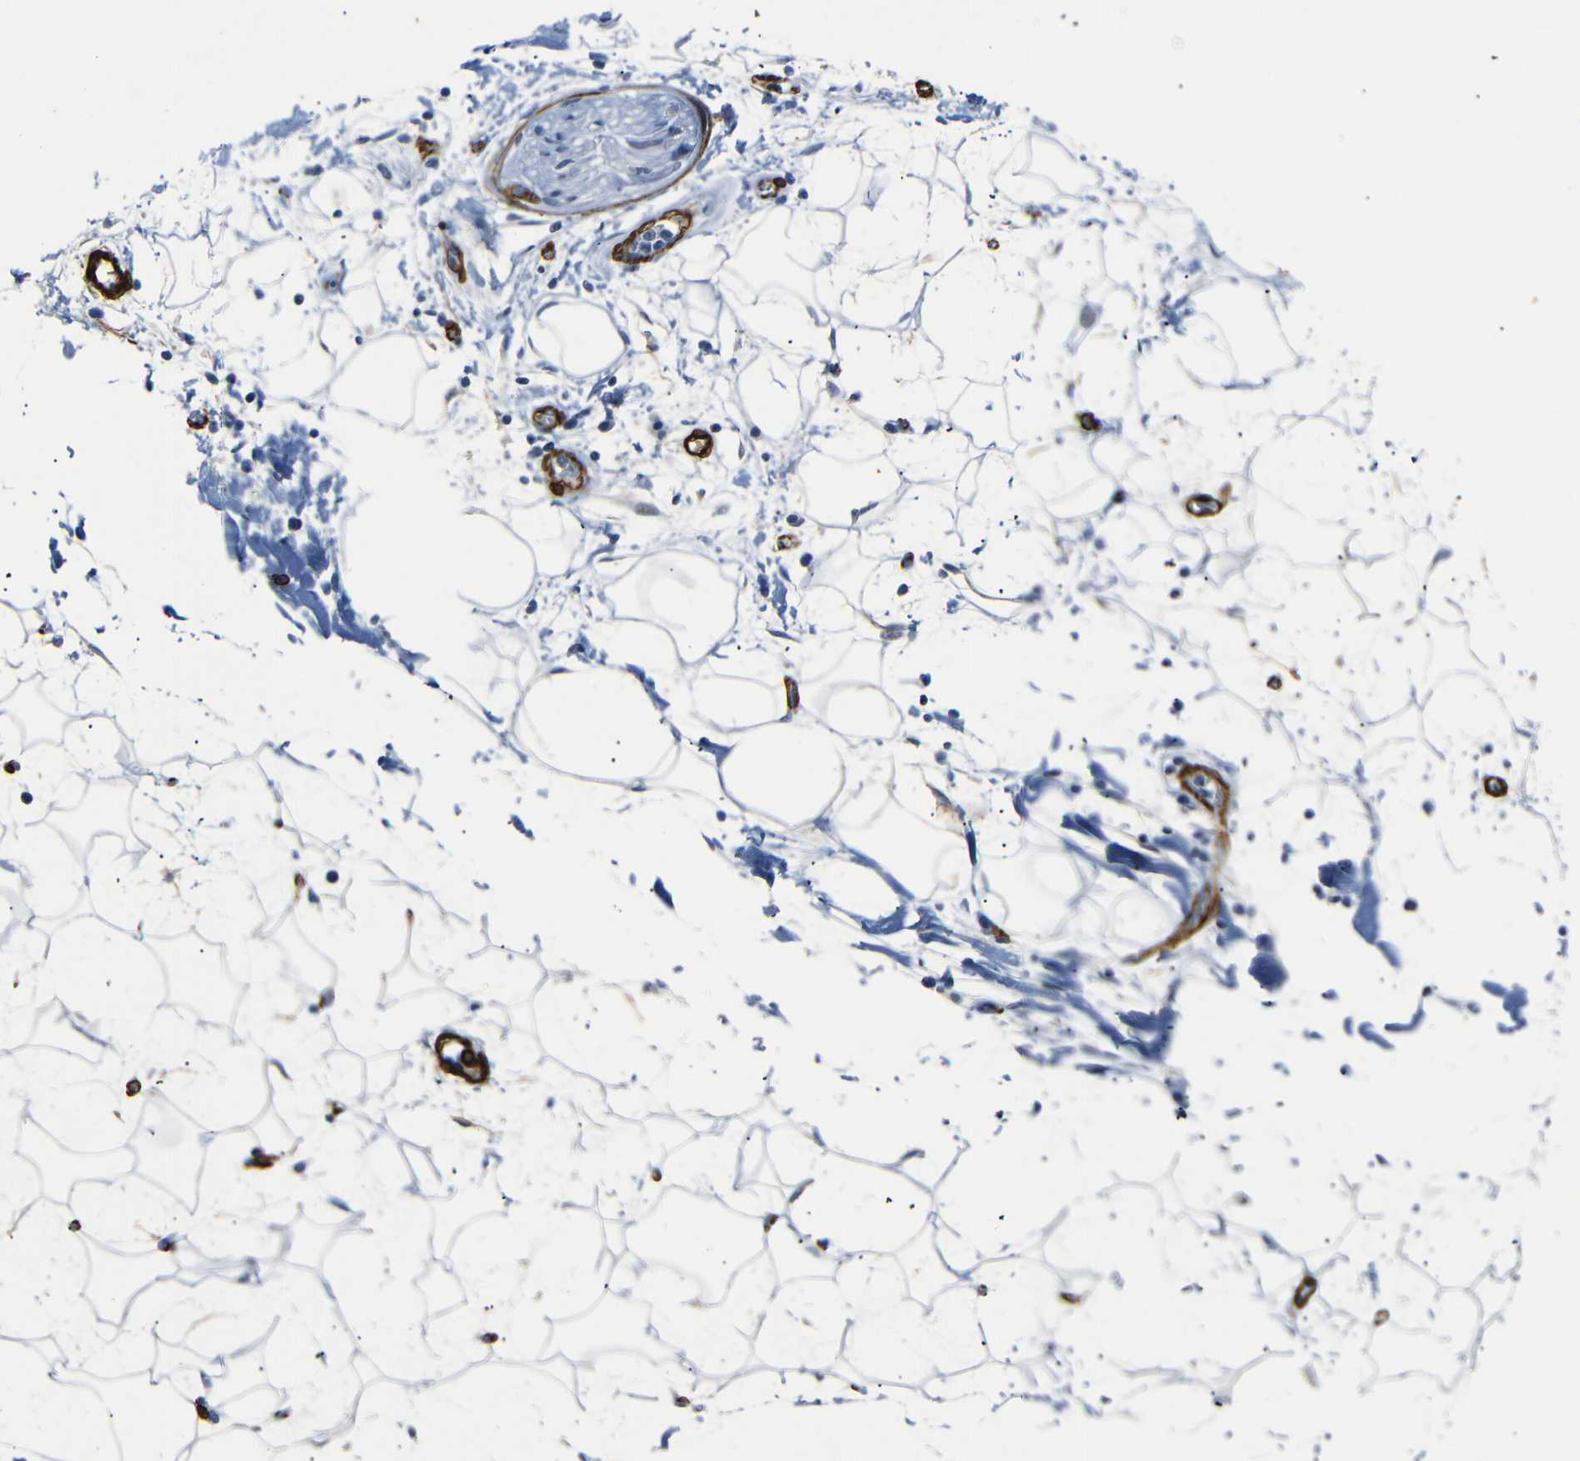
{"staining": {"intensity": "negative", "quantity": "none", "location": "none"}, "tissue": "adipose tissue", "cell_type": "Adipocytes", "image_type": "normal", "snomed": [{"axis": "morphology", "description": "Normal tissue, NOS"}, {"axis": "topography", "description": "Soft tissue"}], "caption": "IHC histopathology image of unremarkable adipose tissue: human adipose tissue stained with DAB shows no significant protein staining in adipocytes.", "gene": "ACTA2", "patient": {"sex": "male", "age": 72}}